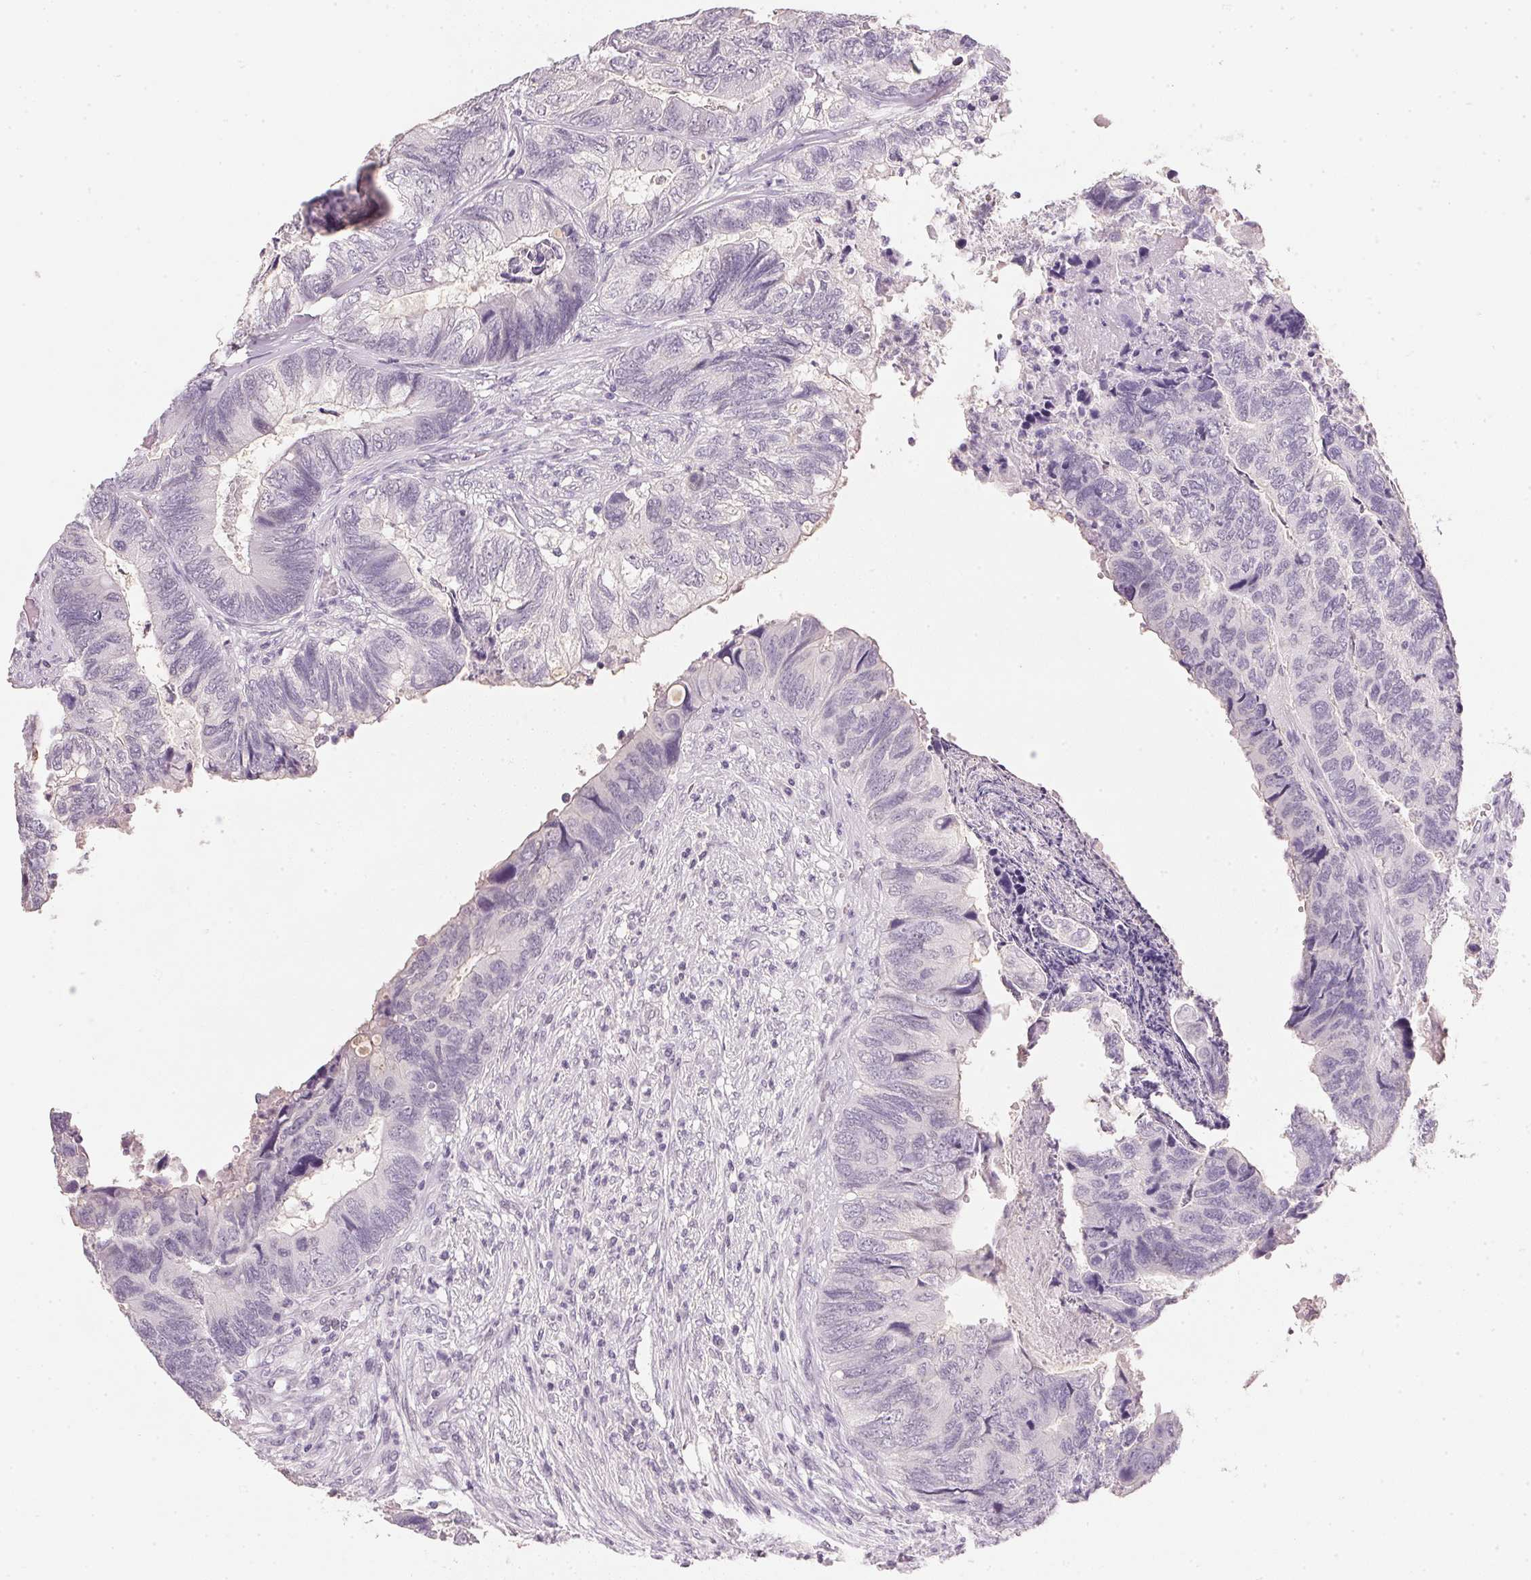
{"staining": {"intensity": "negative", "quantity": "none", "location": "none"}, "tissue": "colorectal cancer", "cell_type": "Tumor cells", "image_type": "cancer", "snomed": [{"axis": "morphology", "description": "Adenocarcinoma, NOS"}, {"axis": "topography", "description": "Colon"}], "caption": "Tumor cells show no significant protein expression in colorectal cancer (adenocarcinoma).", "gene": "IGFBP1", "patient": {"sex": "female", "age": 67}}